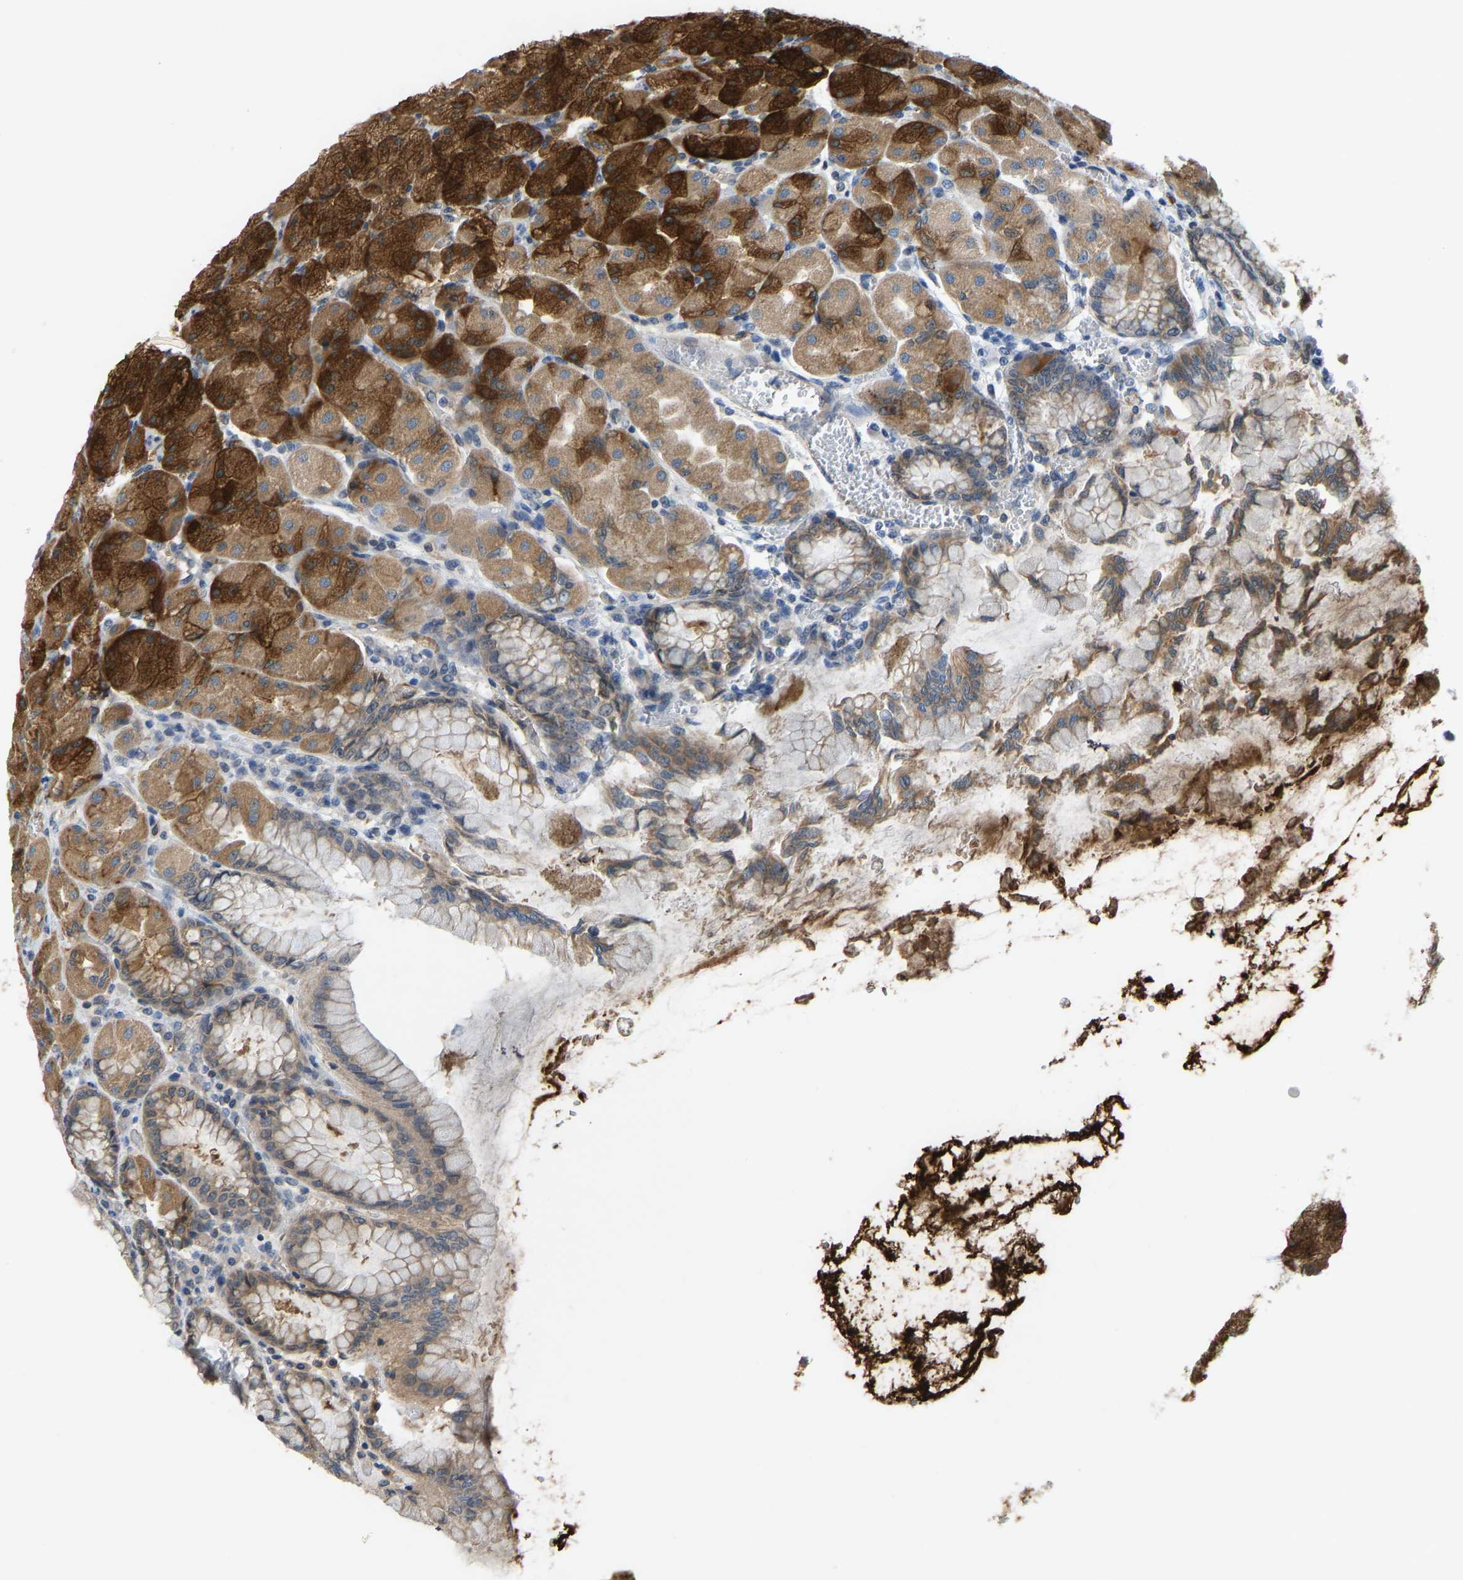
{"staining": {"intensity": "strong", "quantity": ">75%", "location": "cytoplasmic/membranous"}, "tissue": "stomach", "cell_type": "Glandular cells", "image_type": "normal", "snomed": [{"axis": "morphology", "description": "Normal tissue, NOS"}, {"axis": "topography", "description": "Stomach, upper"}], "caption": "Immunohistochemistry micrograph of normal human stomach stained for a protein (brown), which displays high levels of strong cytoplasmic/membranous positivity in about >75% of glandular cells.", "gene": "CCT8", "patient": {"sex": "female", "age": 56}}